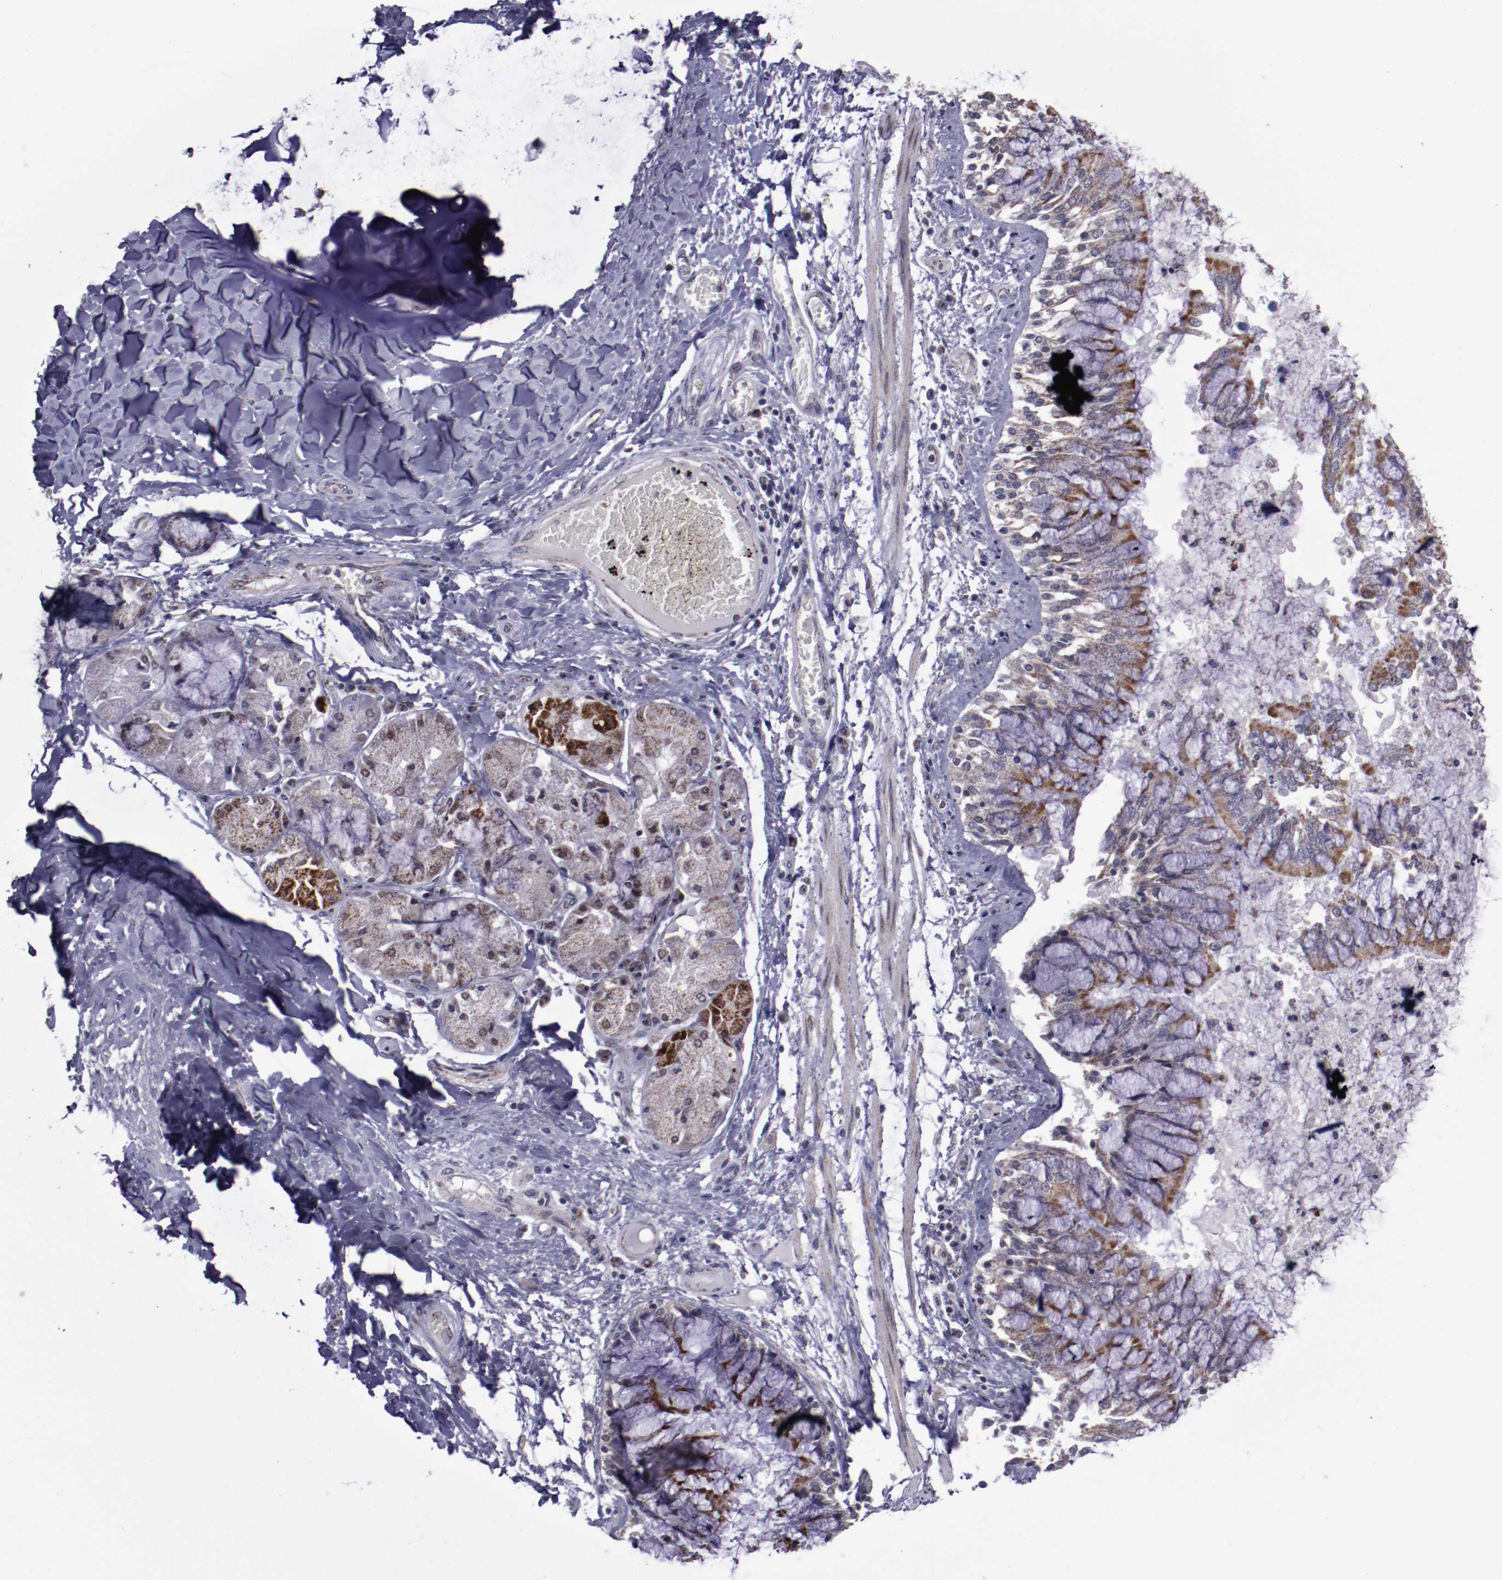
{"staining": {"intensity": "strong", "quantity": ">75%", "location": "cytoplasmic/membranous"}, "tissue": "bronchus", "cell_type": "Respiratory epithelial cells", "image_type": "normal", "snomed": [{"axis": "morphology", "description": "Normal tissue, NOS"}, {"axis": "topography", "description": "Cartilage tissue"}, {"axis": "topography", "description": "Bronchus"}, {"axis": "topography", "description": "Lung"}], "caption": "Bronchus was stained to show a protein in brown. There is high levels of strong cytoplasmic/membranous positivity in about >75% of respiratory epithelial cells. The protein of interest is shown in brown color, while the nuclei are stained blue.", "gene": "LONP1", "patient": {"sex": "female", "age": 49}}